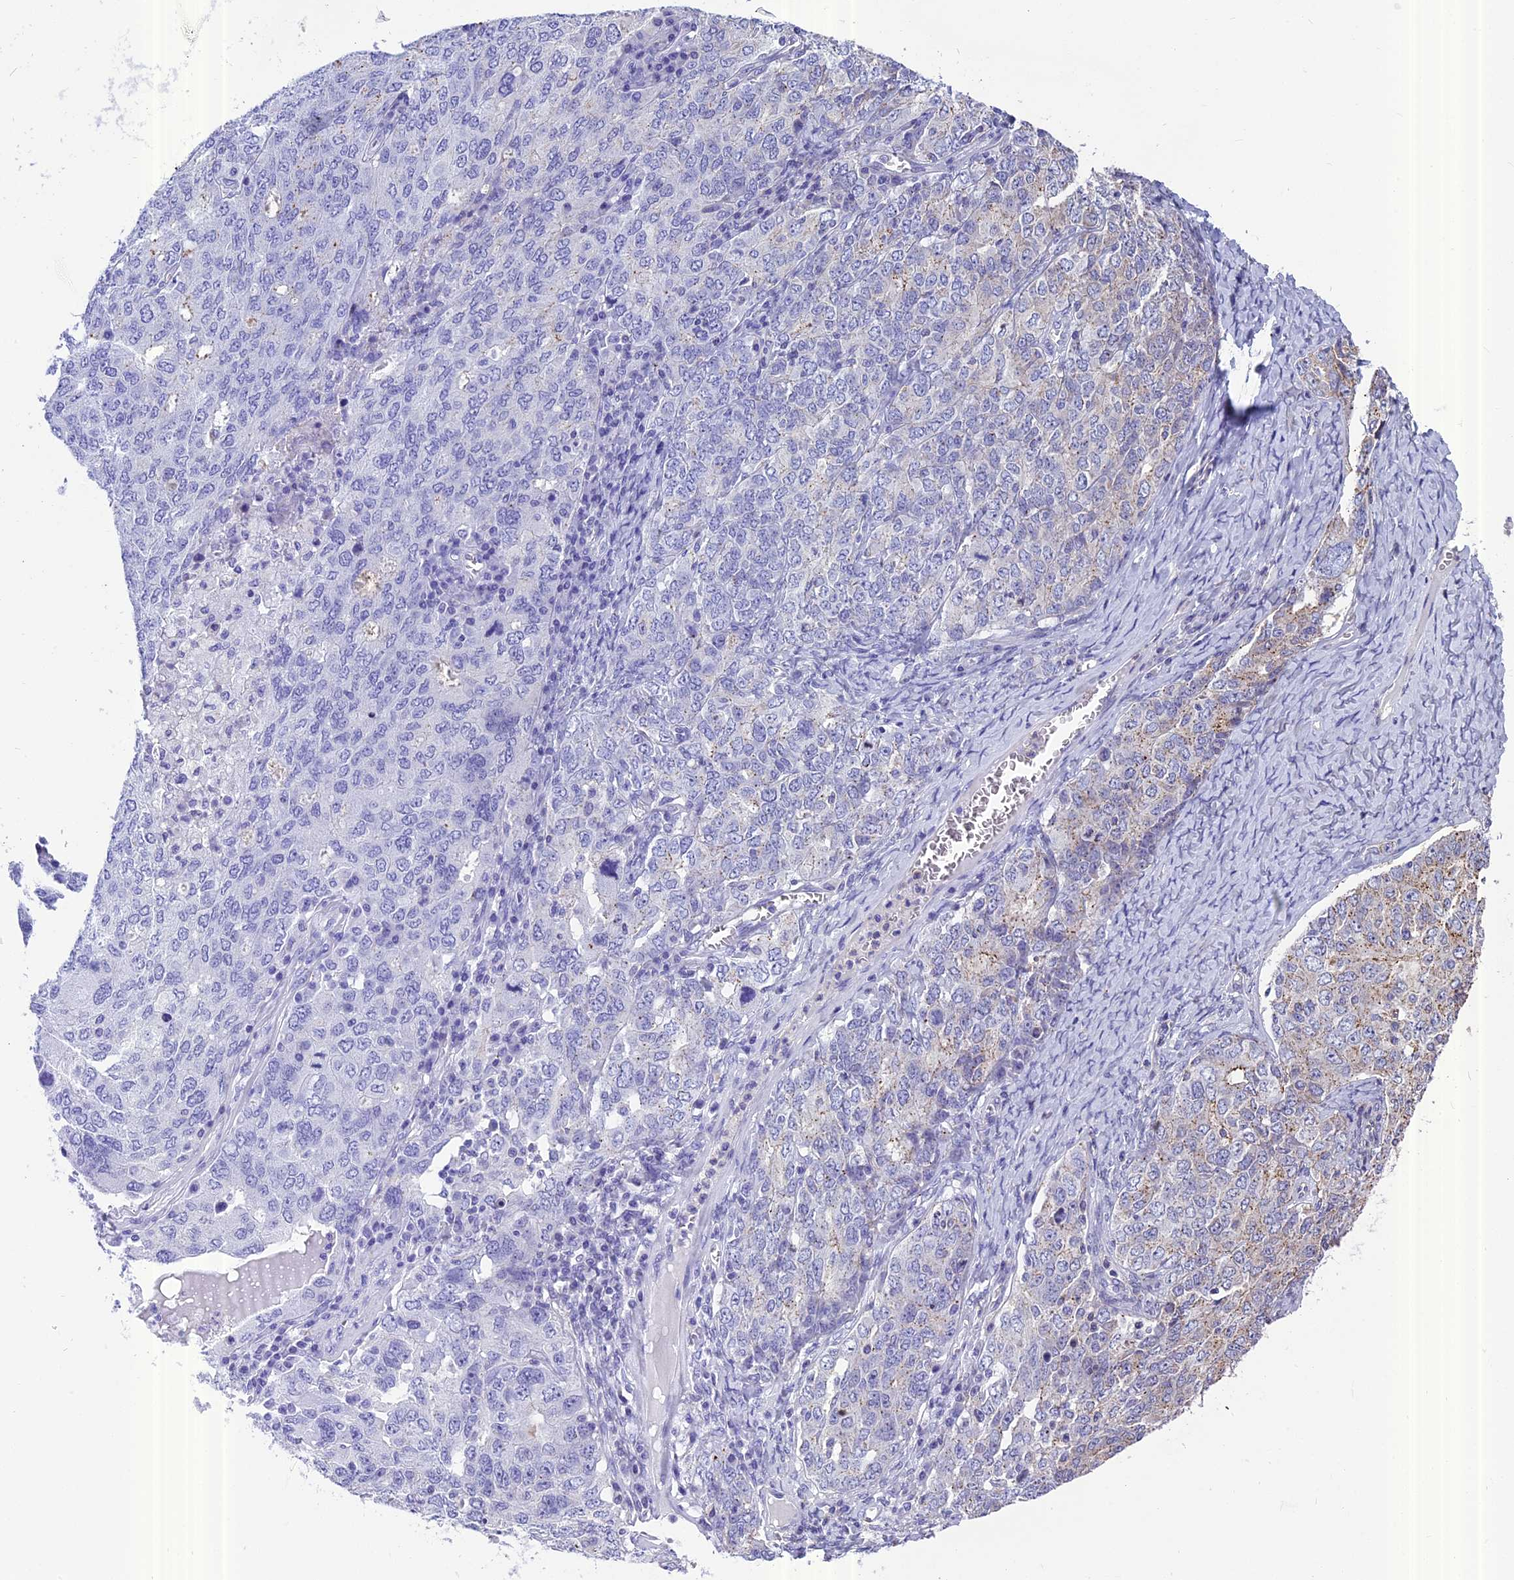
{"staining": {"intensity": "weak", "quantity": "<25%", "location": "cytoplasmic/membranous"}, "tissue": "ovarian cancer", "cell_type": "Tumor cells", "image_type": "cancer", "snomed": [{"axis": "morphology", "description": "Carcinoma, endometroid"}, {"axis": "topography", "description": "Ovary"}], "caption": "IHC image of neoplastic tissue: human endometroid carcinoma (ovarian) stained with DAB displays no significant protein staining in tumor cells.", "gene": "CHMP2A", "patient": {"sex": "female", "age": 62}}